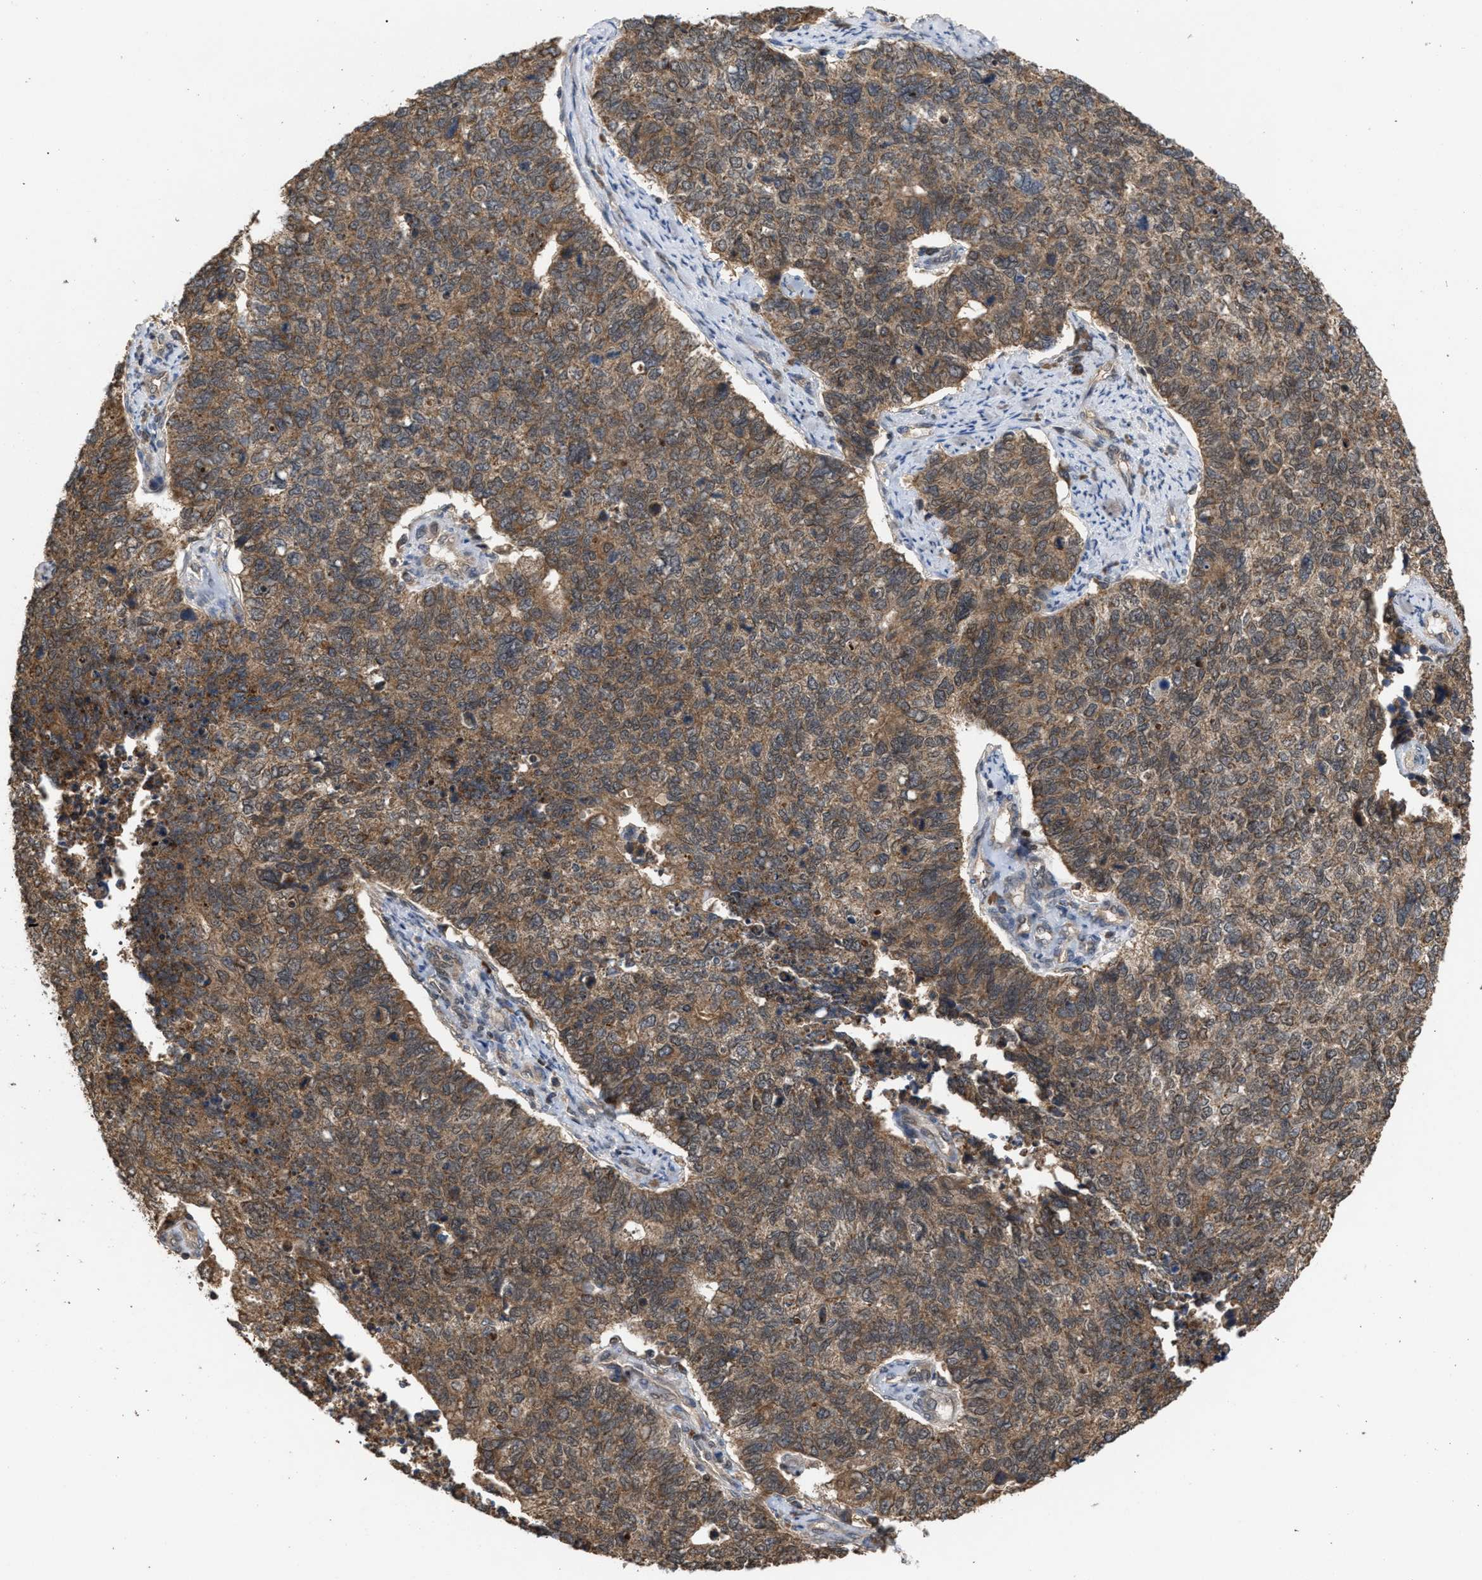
{"staining": {"intensity": "moderate", "quantity": ">75%", "location": "cytoplasmic/membranous"}, "tissue": "cervical cancer", "cell_type": "Tumor cells", "image_type": "cancer", "snomed": [{"axis": "morphology", "description": "Squamous cell carcinoma, NOS"}, {"axis": "topography", "description": "Cervix"}], "caption": "IHC image of human cervical squamous cell carcinoma stained for a protein (brown), which reveals medium levels of moderate cytoplasmic/membranous expression in about >75% of tumor cells.", "gene": "C9orf78", "patient": {"sex": "female", "age": 63}}